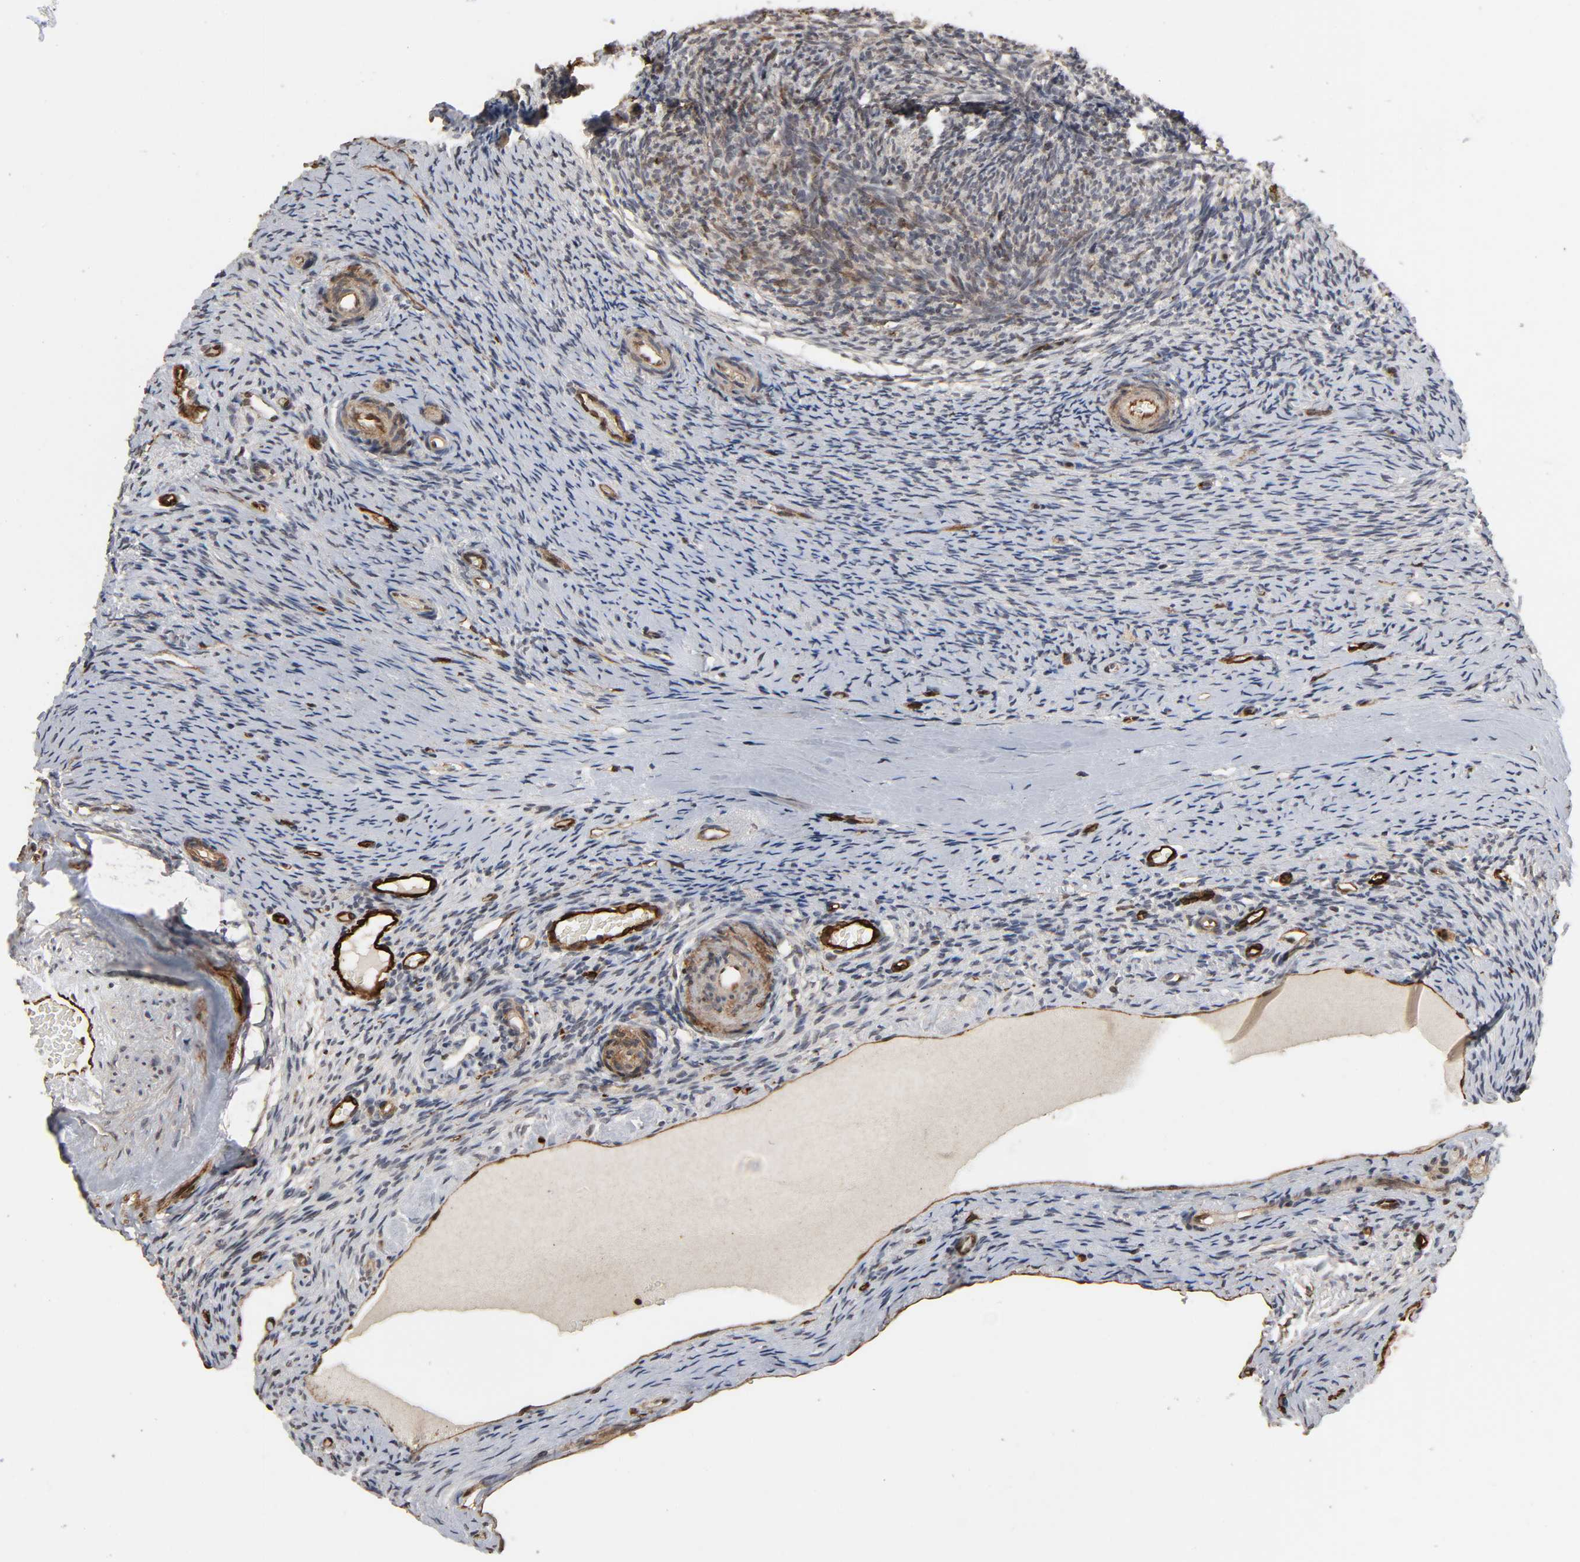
{"staining": {"intensity": "moderate", "quantity": "25%-75%", "location": "cytoplasmic/membranous,nuclear"}, "tissue": "ovary", "cell_type": "Follicle cells", "image_type": "normal", "snomed": [{"axis": "morphology", "description": "Normal tissue, NOS"}, {"axis": "topography", "description": "Ovary"}], "caption": "IHC micrograph of unremarkable human ovary stained for a protein (brown), which reveals medium levels of moderate cytoplasmic/membranous,nuclear positivity in approximately 25%-75% of follicle cells.", "gene": "AHNAK2", "patient": {"sex": "female", "age": 60}}